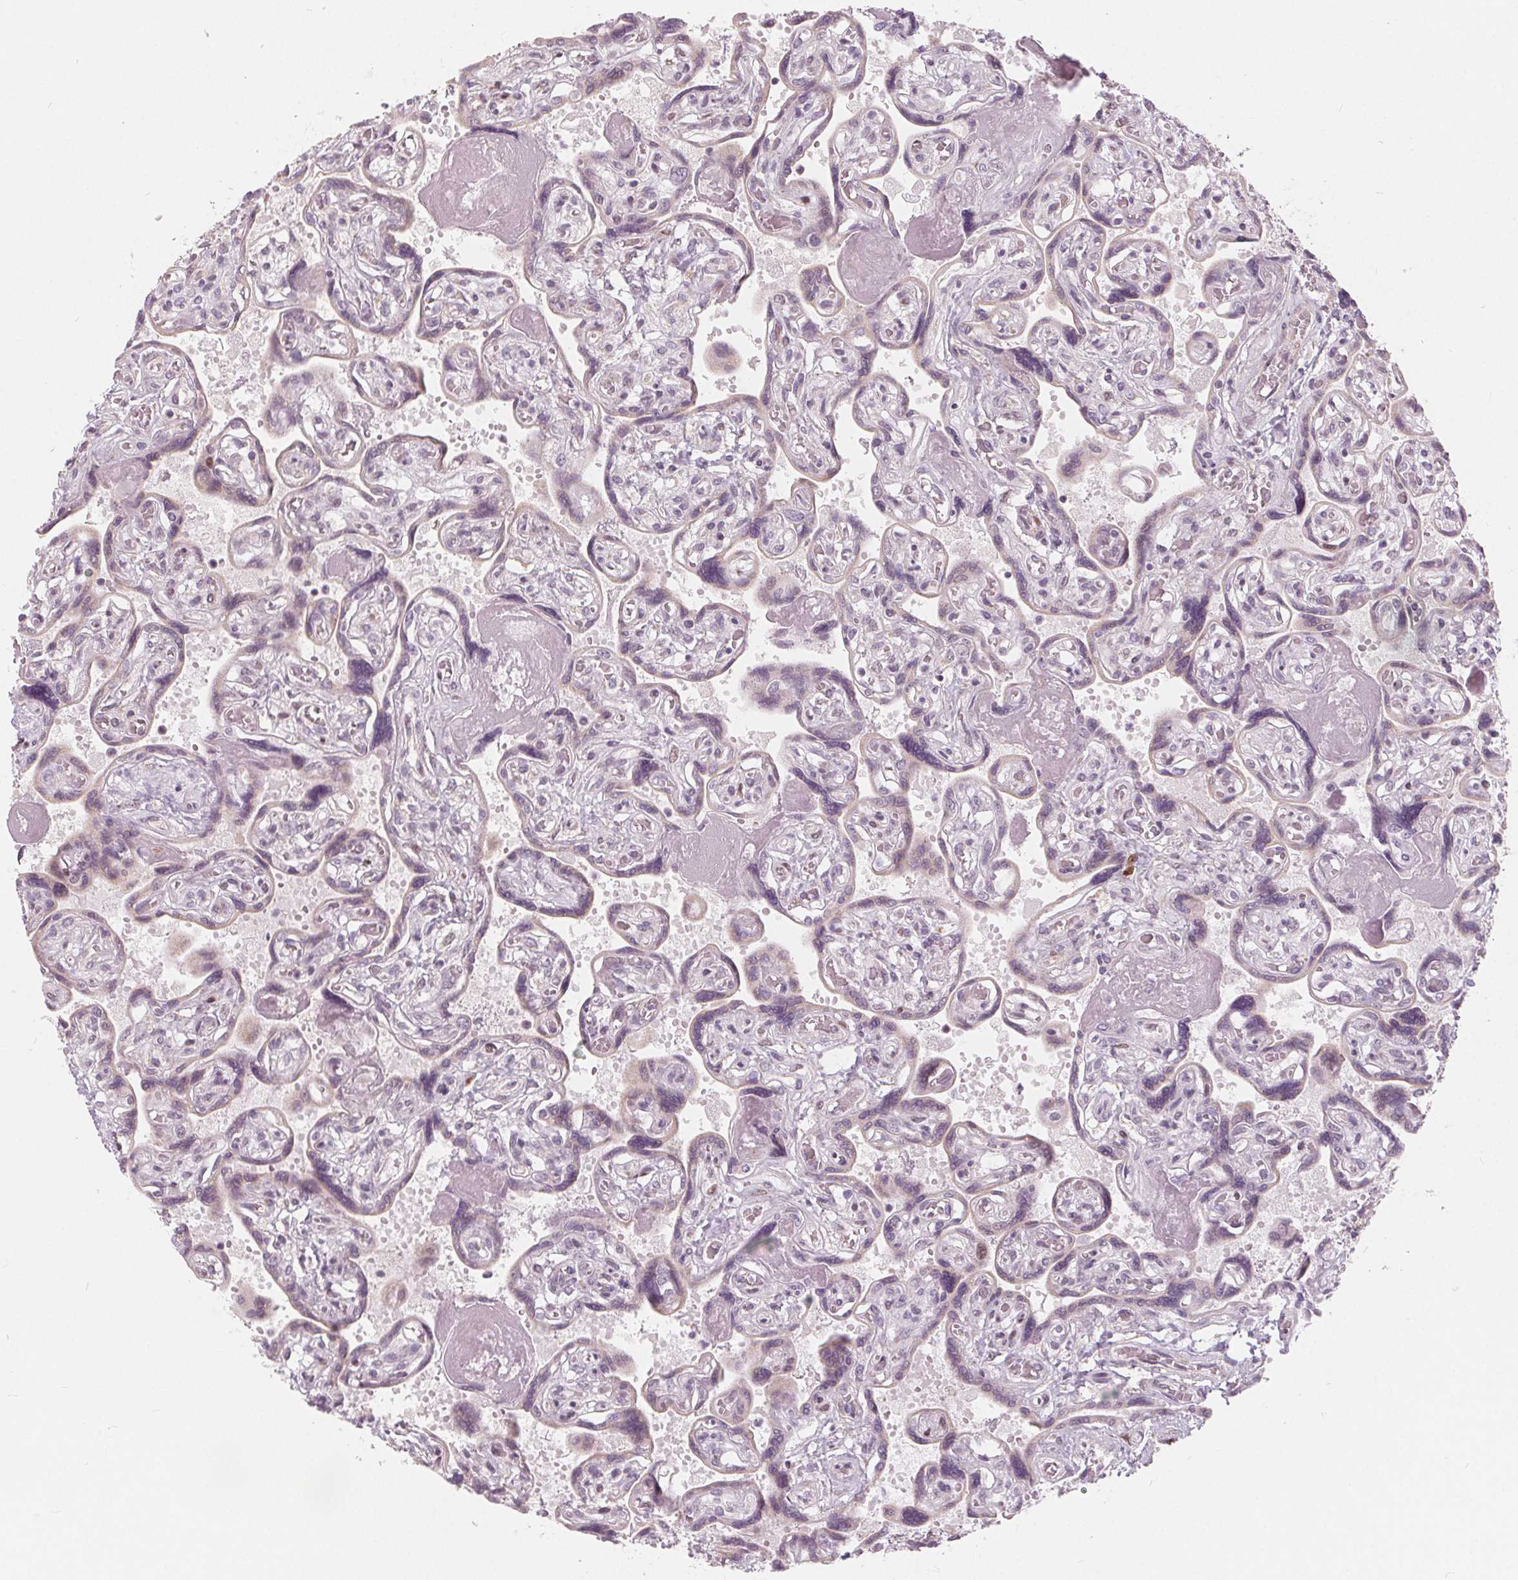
{"staining": {"intensity": "weak", "quantity": "25%-75%", "location": "cytoplasmic/membranous"}, "tissue": "placenta", "cell_type": "Decidual cells", "image_type": "normal", "snomed": [{"axis": "morphology", "description": "Normal tissue, NOS"}, {"axis": "topography", "description": "Placenta"}], "caption": "Immunohistochemical staining of benign placenta demonstrates low levels of weak cytoplasmic/membranous staining in about 25%-75% of decidual cells.", "gene": "NUP210L", "patient": {"sex": "female", "age": 32}}